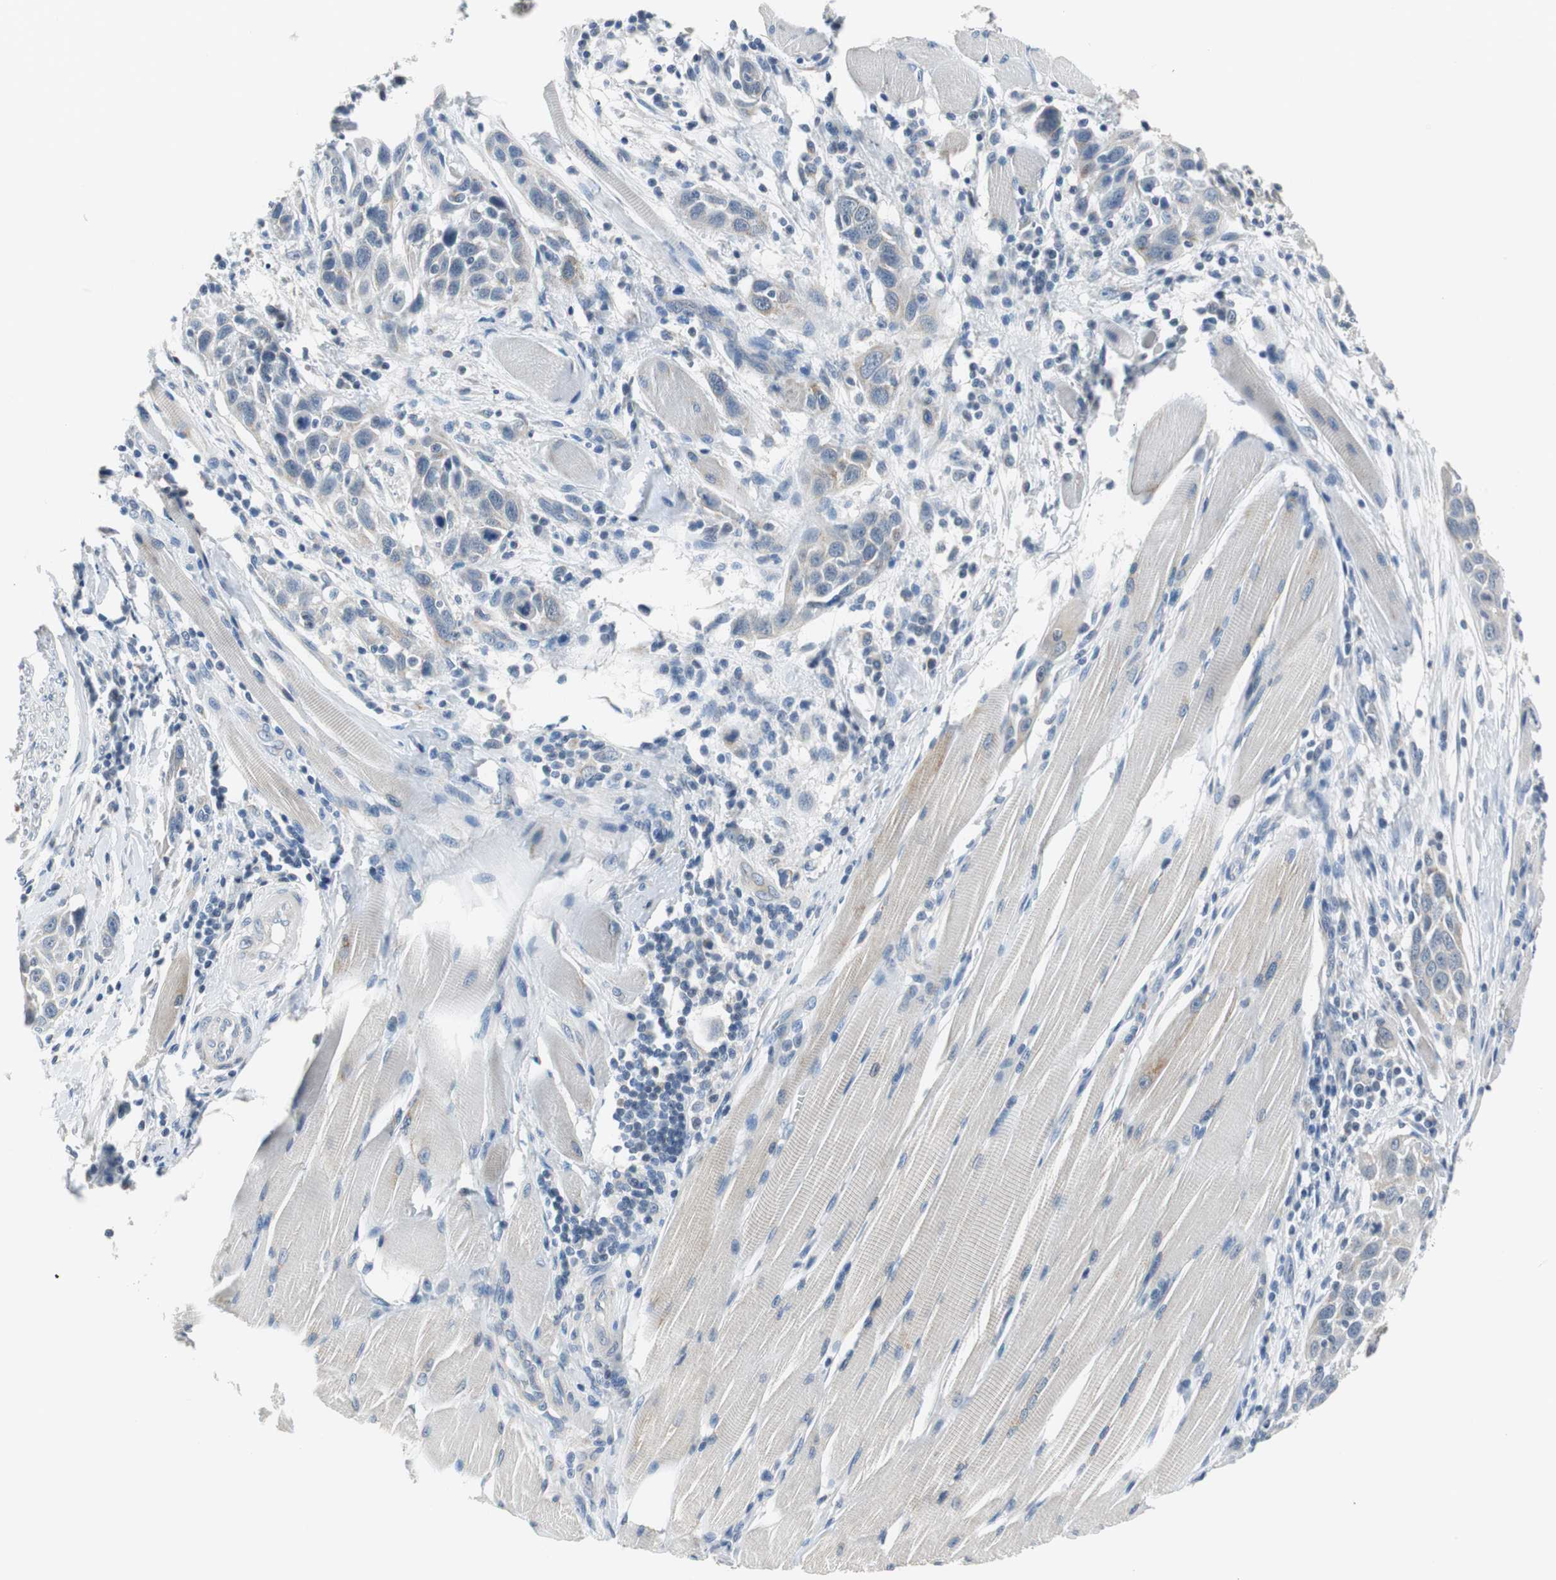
{"staining": {"intensity": "weak", "quantity": "25%-75%", "location": "cytoplasmic/membranous"}, "tissue": "head and neck cancer", "cell_type": "Tumor cells", "image_type": "cancer", "snomed": [{"axis": "morphology", "description": "Normal tissue, NOS"}, {"axis": "morphology", "description": "Squamous cell carcinoma, NOS"}, {"axis": "topography", "description": "Oral tissue"}, {"axis": "topography", "description": "Head-Neck"}], "caption": "A low amount of weak cytoplasmic/membranous staining is appreciated in about 25%-75% of tumor cells in head and neck cancer (squamous cell carcinoma) tissue.", "gene": "PLAA", "patient": {"sex": "female", "age": 50}}